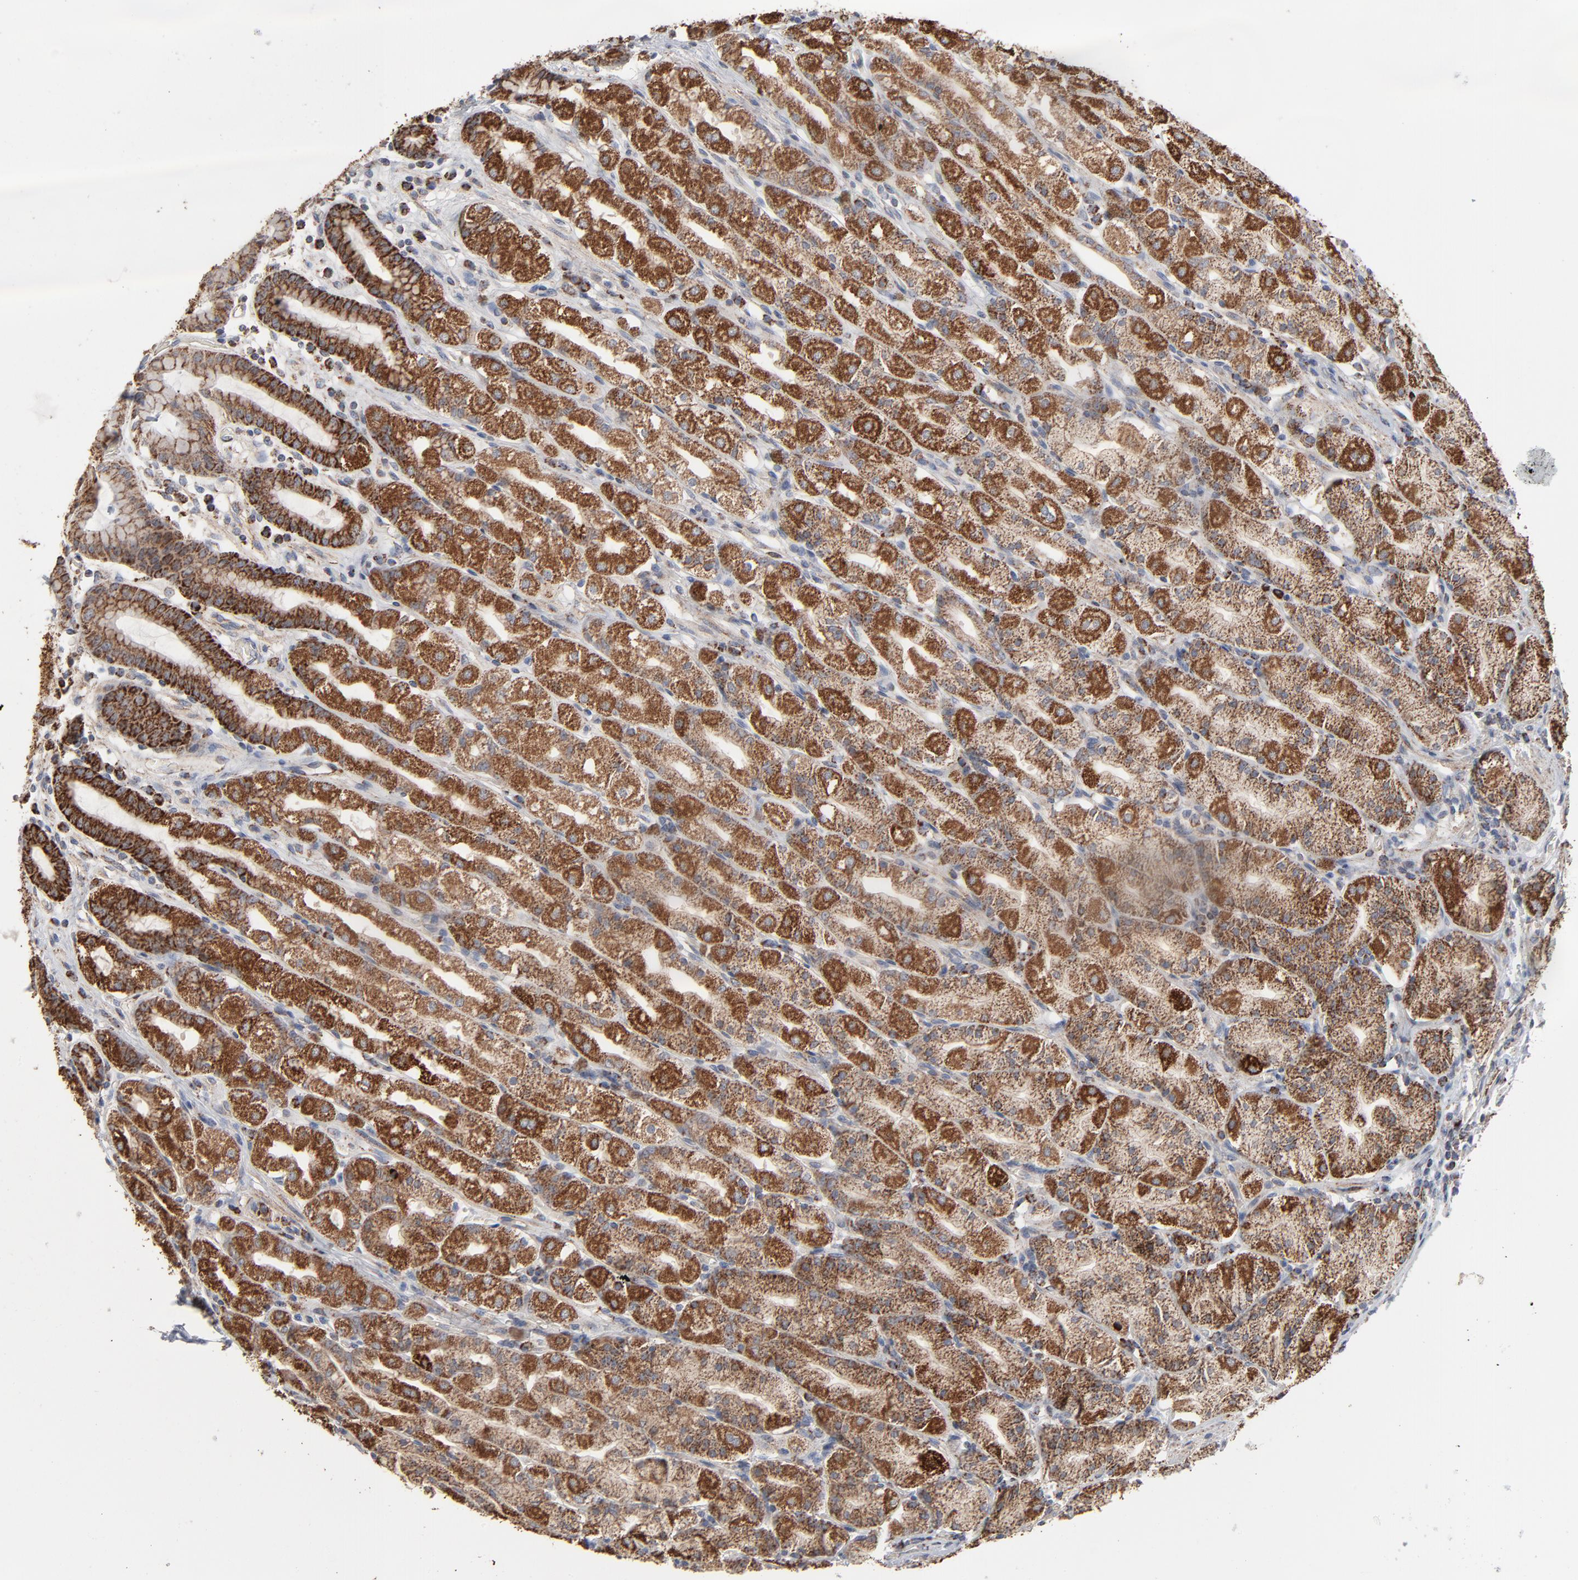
{"staining": {"intensity": "strong", "quantity": ">75%", "location": "cytoplasmic/membranous"}, "tissue": "stomach", "cell_type": "Glandular cells", "image_type": "normal", "snomed": [{"axis": "morphology", "description": "Normal tissue, NOS"}, {"axis": "topography", "description": "Stomach, upper"}], "caption": "About >75% of glandular cells in unremarkable stomach demonstrate strong cytoplasmic/membranous protein positivity as visualized by brown immunohistochemical staining.", "gene": "UQCRC1", "patient": {"sex": "male", "age": 68}}